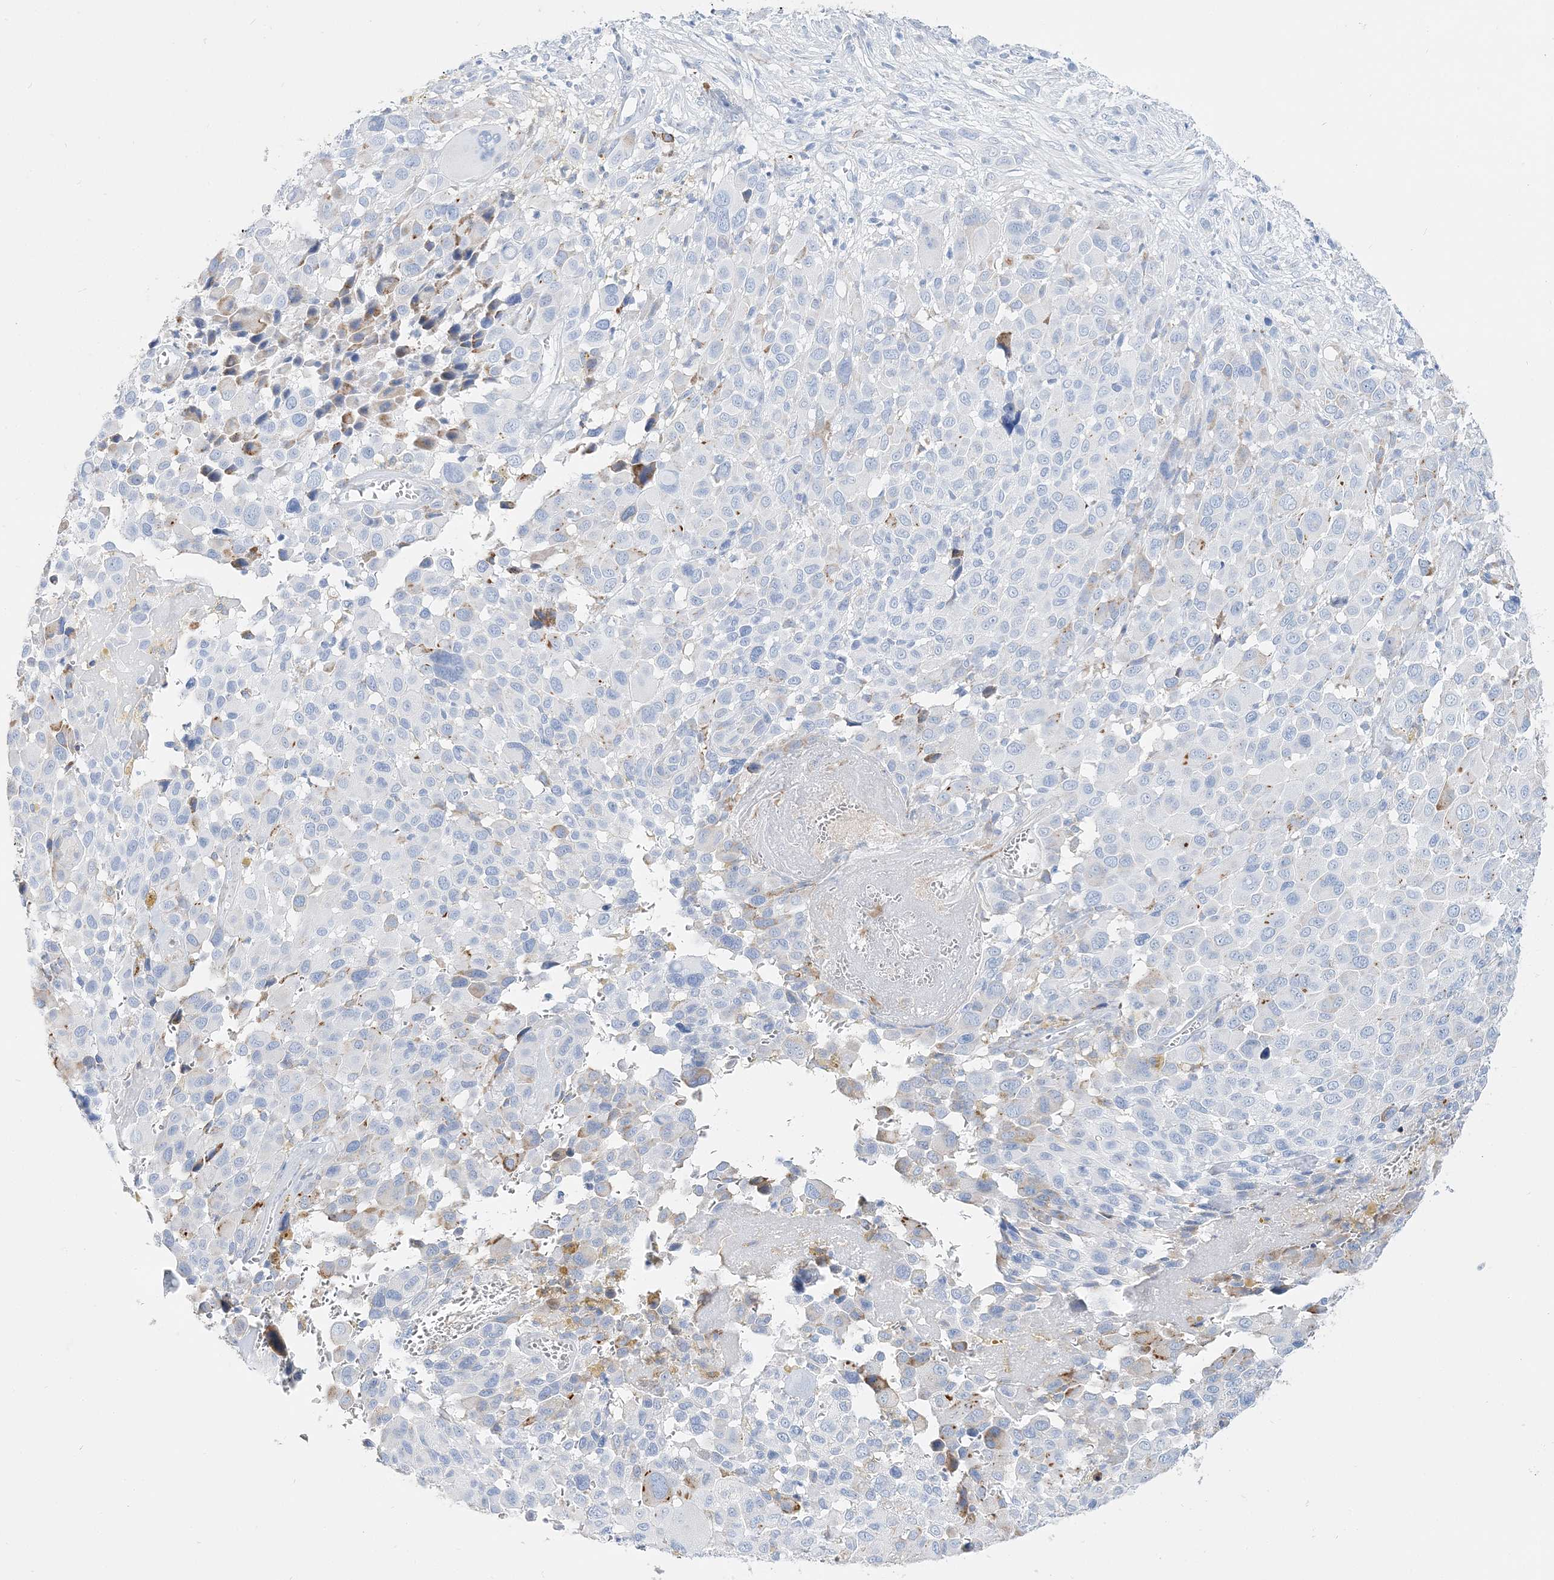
{"staining": {"intensity": "negative", "quantity": "none", "location": "none"}, "tissue": "melanoma", "cell_type": "Tumor cells", "image_type": "cancer", "snomed": [{"axis": "morphology", "description": "Malignant melanoma, NOS"}, {"axis": "topography", "description": "Skin of trunk"}], "caption": "DAB immunohistochemical staining of human melanoma demonstrates no significant positivity in tumor cells. (Stains: DAB immunohistochemistry with hematoxylin counter stain, Microscopy: brightfield microscopy at high magnification).", "gene": "TSPYL6", "patient": {"sex": "male", "age": 71}}